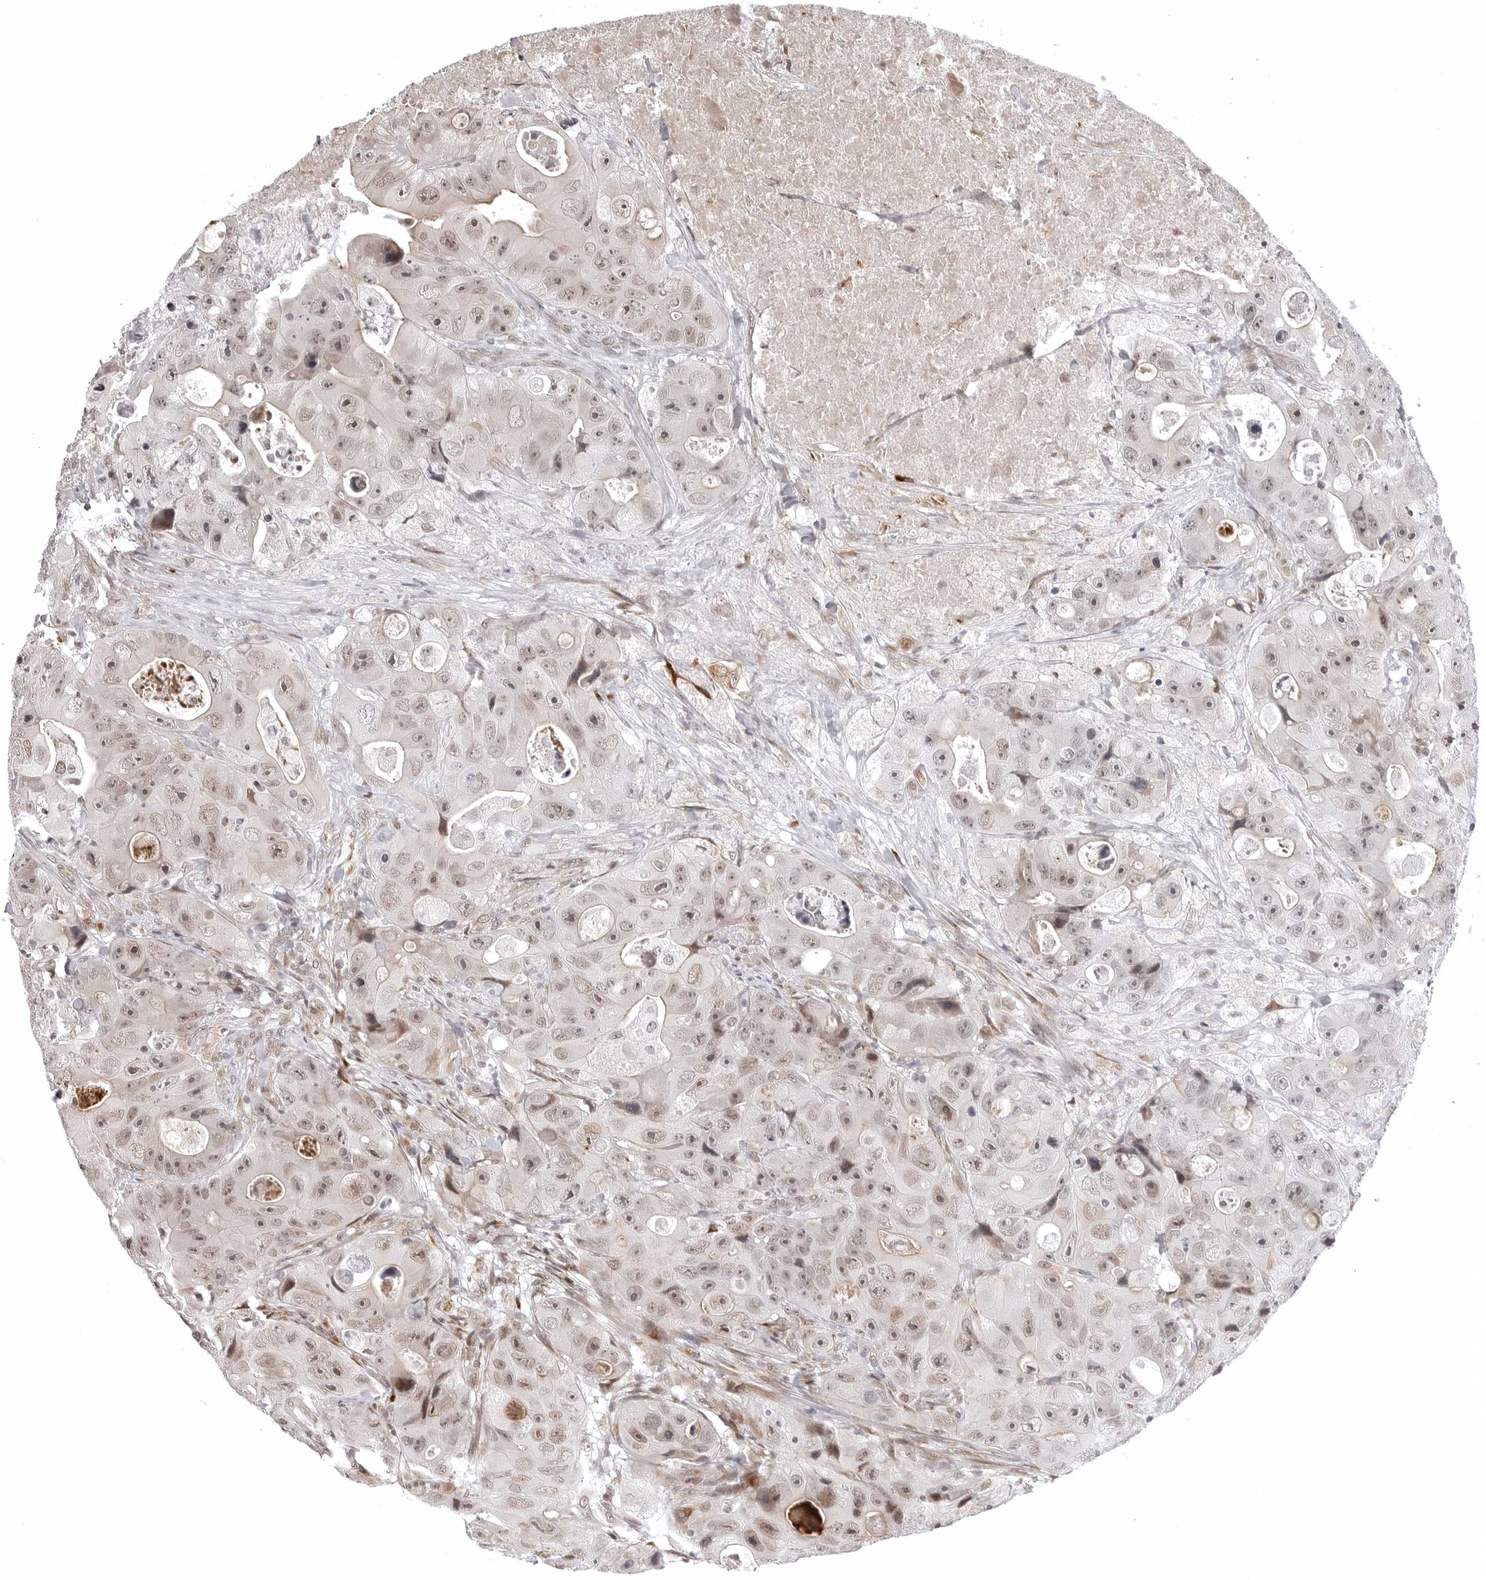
{"staining": {"intensity": "weak", "quantity": "25%-75%", "location": "nuclear"}, "tissue": "colorectal cancer", "cell_type": "Tumor cells", "image_type": "cancer", "snomed": [{"axis": "morphology", "description": "Adenocarcinoma, NOS"}, {"axis": "topography", "description": "Colon"}], "caption": "Colorectal adenocarcinoma tissue exhibits weak nuclear staining in about 25%-75% of tumor cells (brown staining indicates protein expression, while blue staining denotes nuclei).", "gene": "PHF3", "patient": {"sex": "female", "age": 46}}